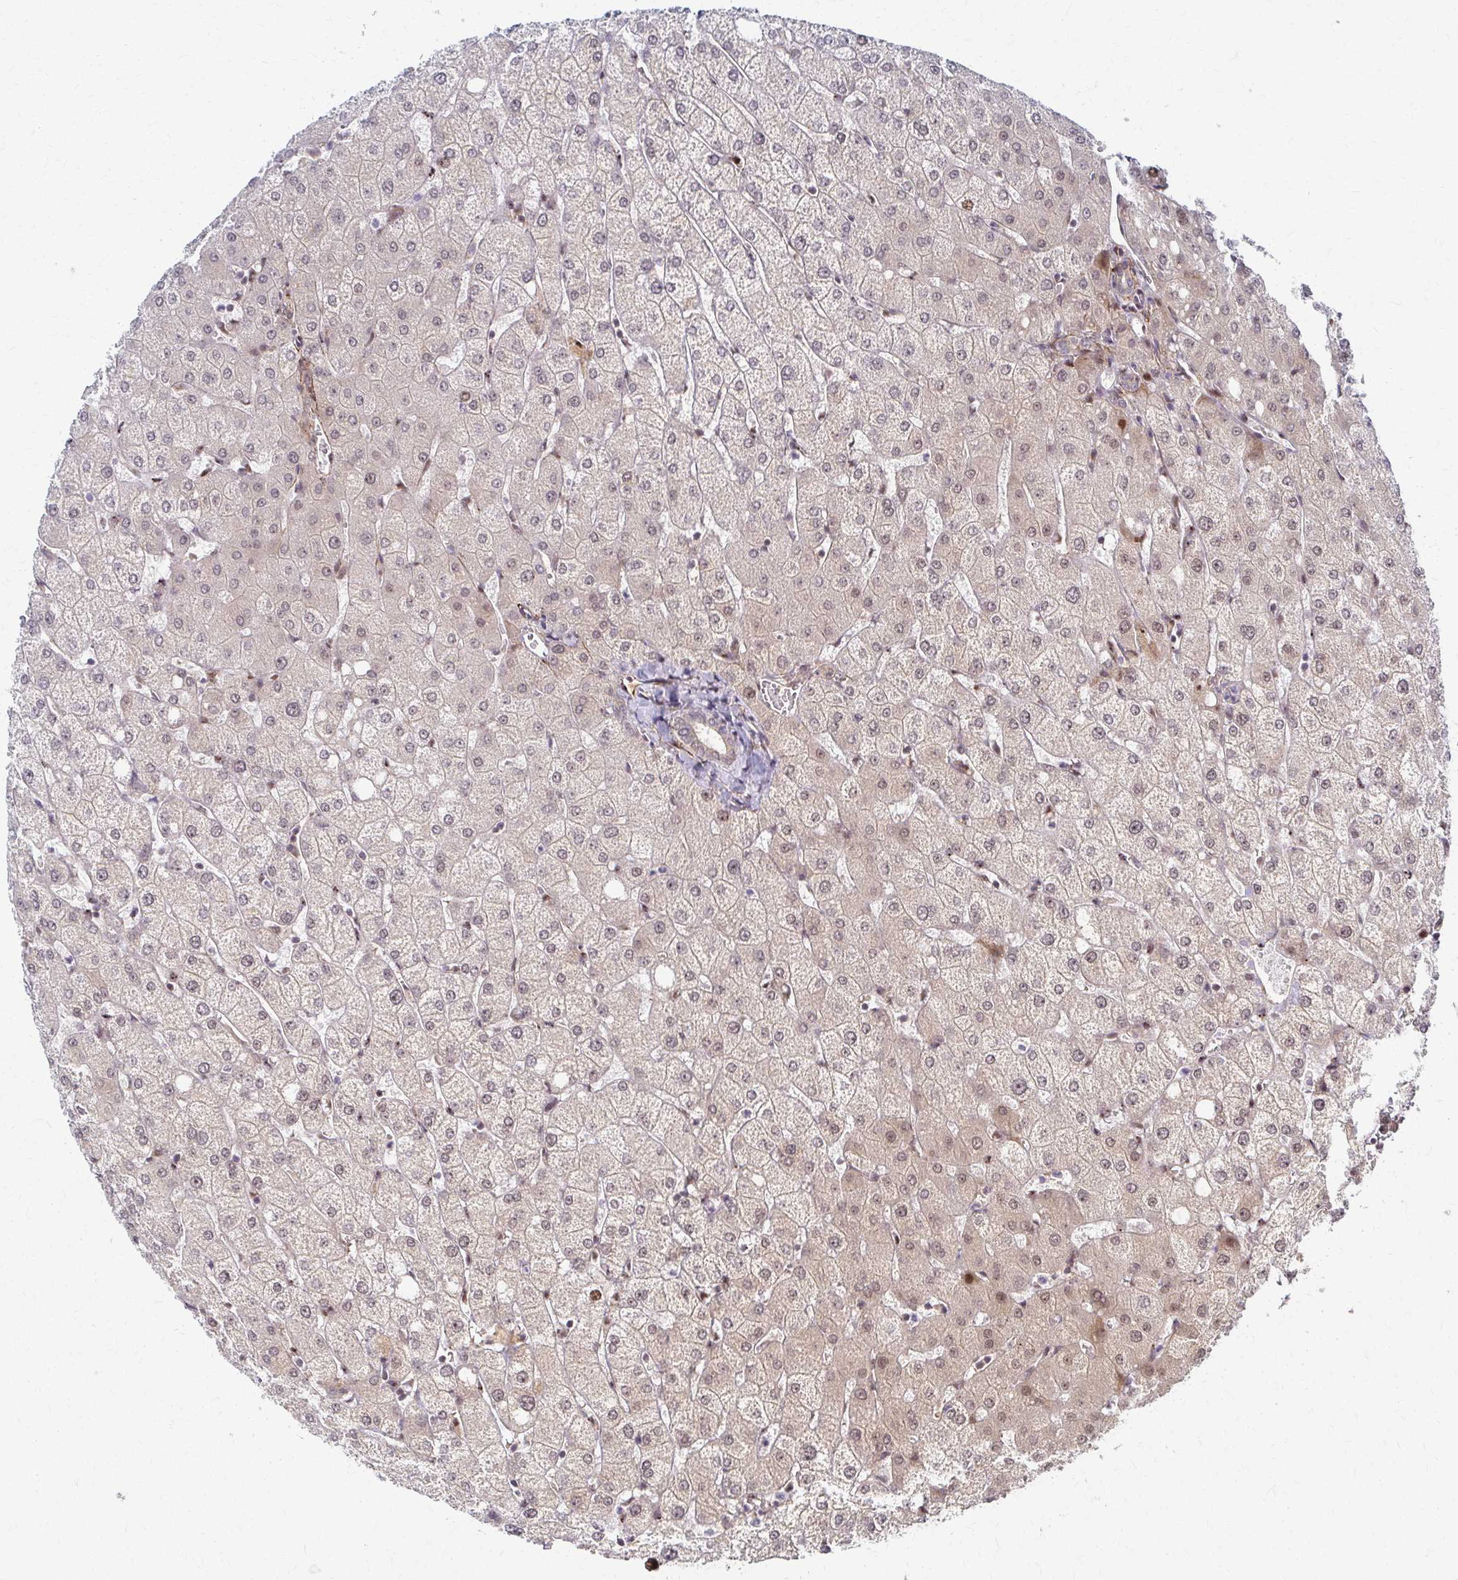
{"staining": {"intensity": "negative", "quantity": "none", "location": "none"}, "tissue": "liver", "cell_type": "Cholangiocytes", "image_type": "normal", "snomed": [{"axis": "morphology", "description": "Normal tissue, NOS"}, {"axis": "topography", "description": "Liver"}], "caption": "This is an immunohistochemistry (IHC) photomicrograph of normal human liver. There is no expression in cholangiocytes.", "gene": "PSMD7", "patient": {"sex": "female", "age": 54}}